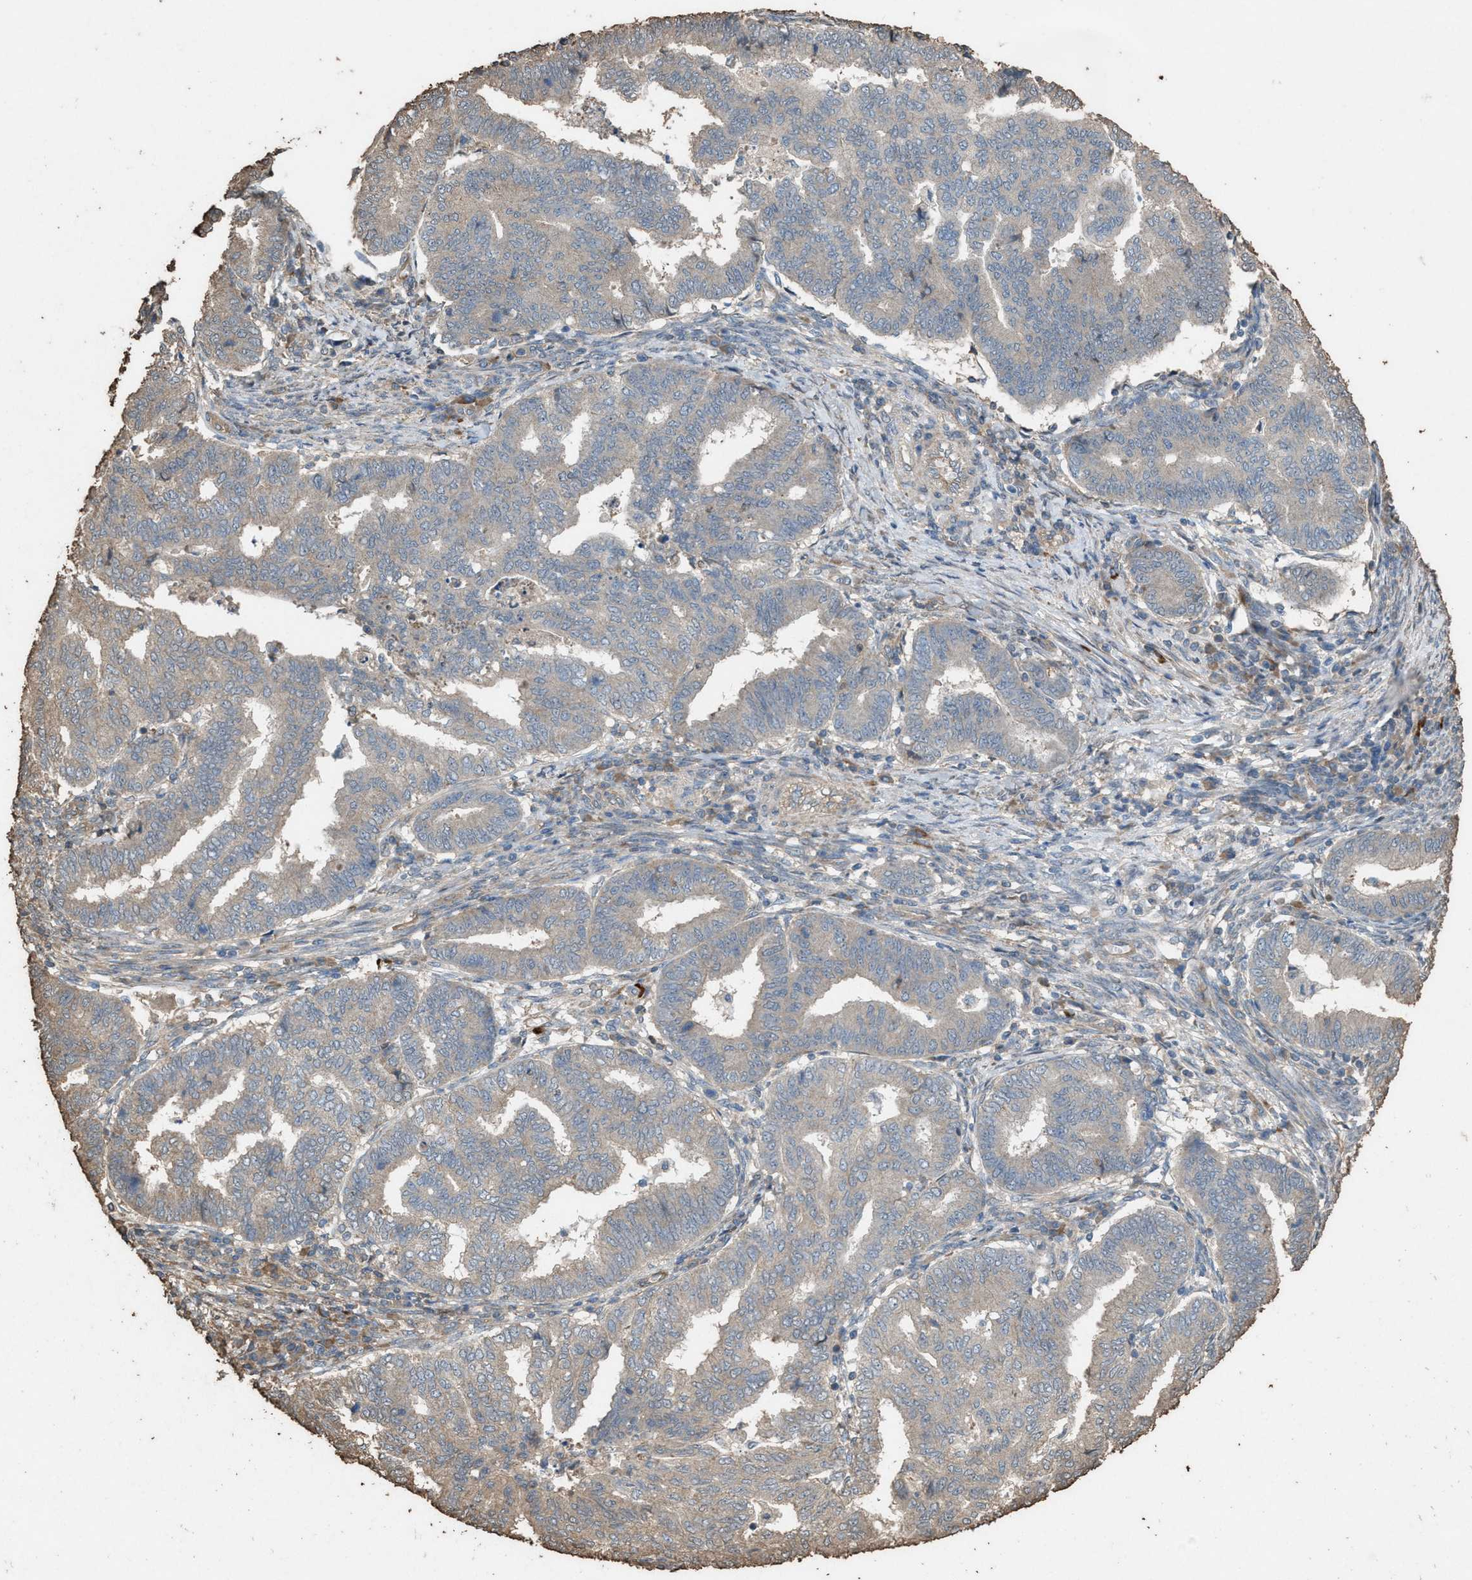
{"staining": {"intensity": "negative", "quantity": "none", "location": "none"}, "tissue": "endometrial cancer", "cell_type": "Tumor cells", "image_type": "cancer", "snomed": [{"axis": "morphology", "description": "Polyp, NOS"}, {"axis": "morphology", "description": "Adenocarcinoma, NOS"}, {"axis": "morphology", "description": "Adenoma, NOS"}, {"axis": "topography", "description": "Endometrium"}], "caption": "Human endometrial cancer stained for a protein using IHC shows no positivity in tumor cells.", "gene": "DCAF7", "patient": {"sex": "female", "age": 79}}